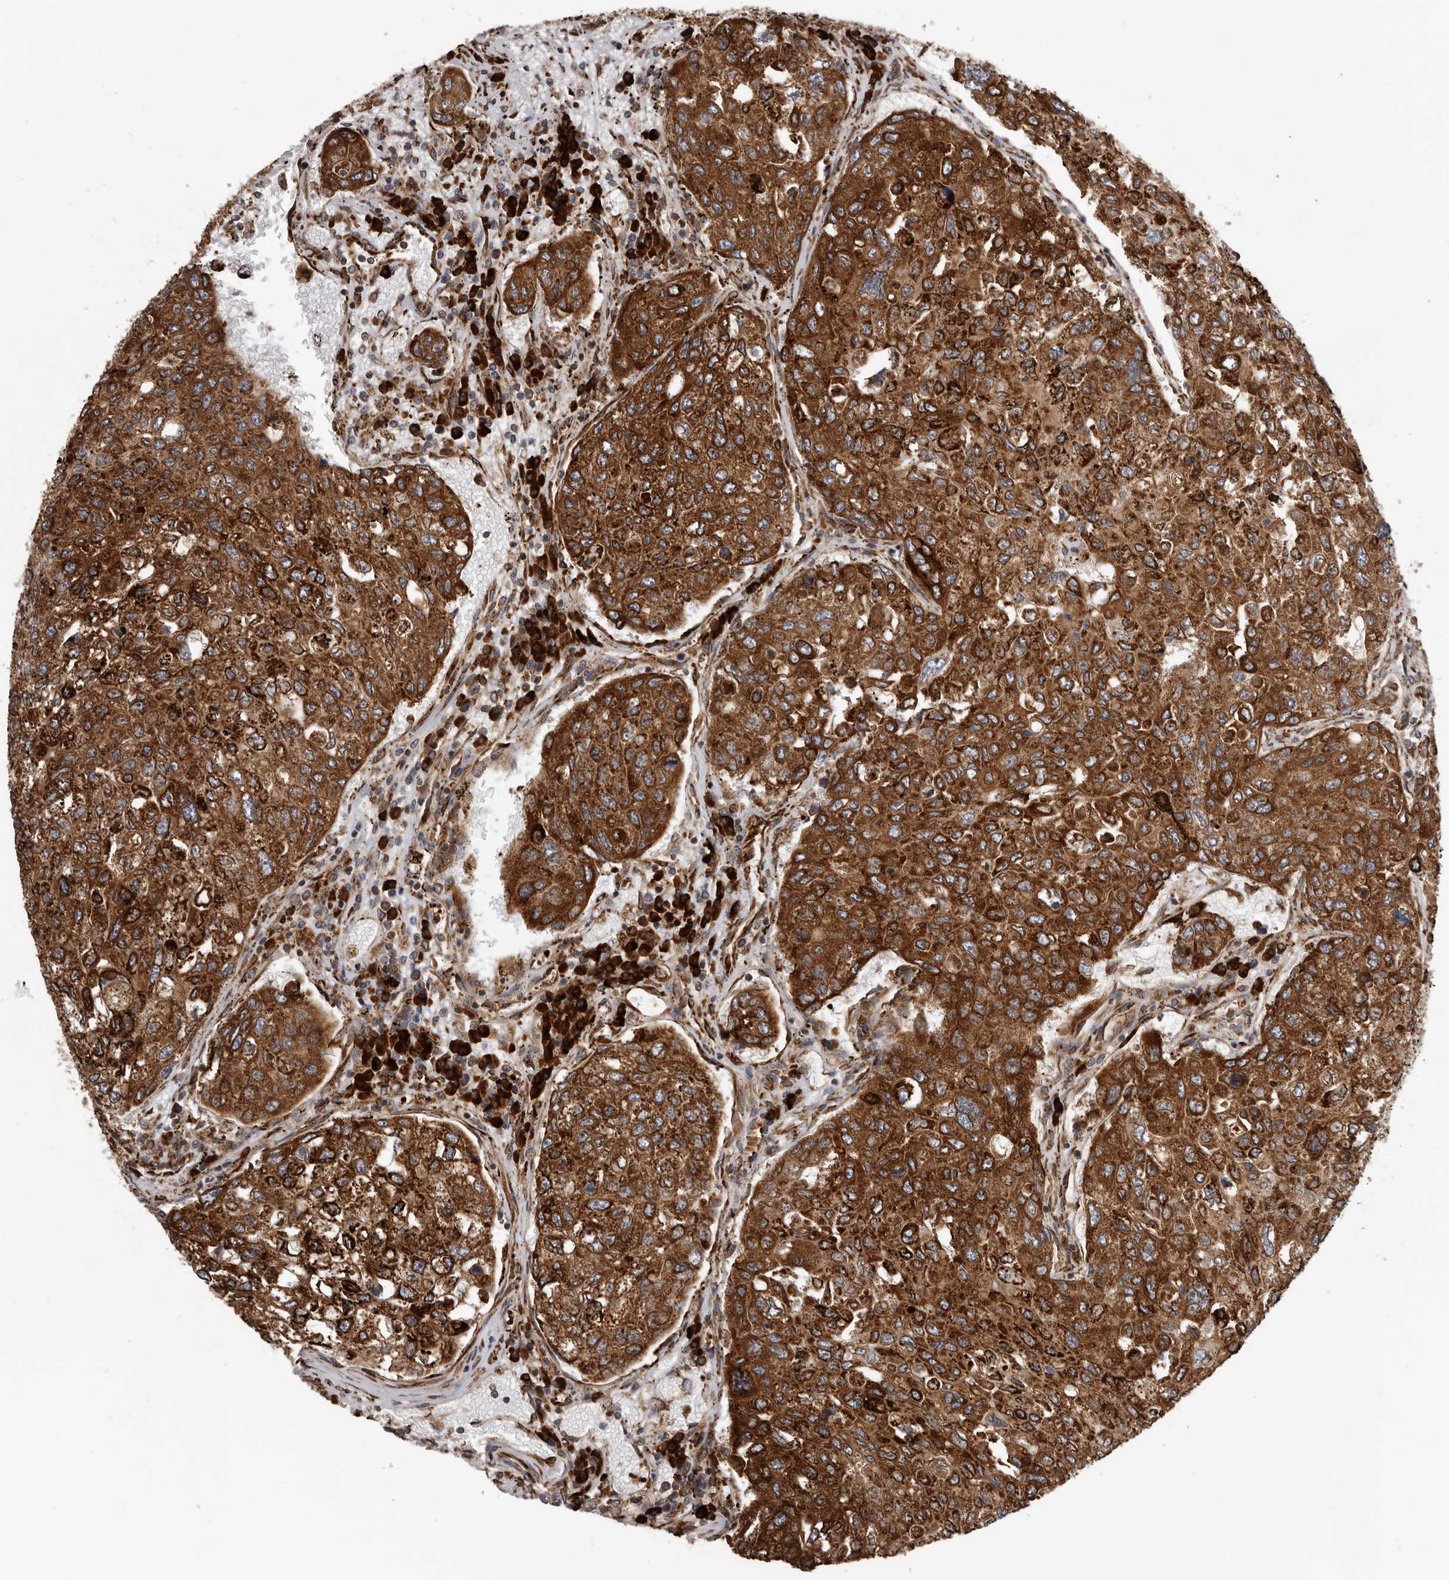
{"staining": {"intensity": "strong", "quantity": ">75%", "location": "cytoplasmic/membranous"}, "tissue": "urothelial cancer", "cell_type": "Tumor cells", "image_type": "cancer", "snomed": [{"axis": "morphology", "description": "Urothelial carcinoma, High grade"}, {"axis": "topography", "description": "Lymph node"}, {"axis": "topography", "description": "Urinary bladder"}], "caption": "Urothelial cancer stained for a protein demonstrates strong cytoplasmic/membranous positivity in tumor cells.", "gene": "CEP350", "patient": {"sex": "male", "age": 51}}